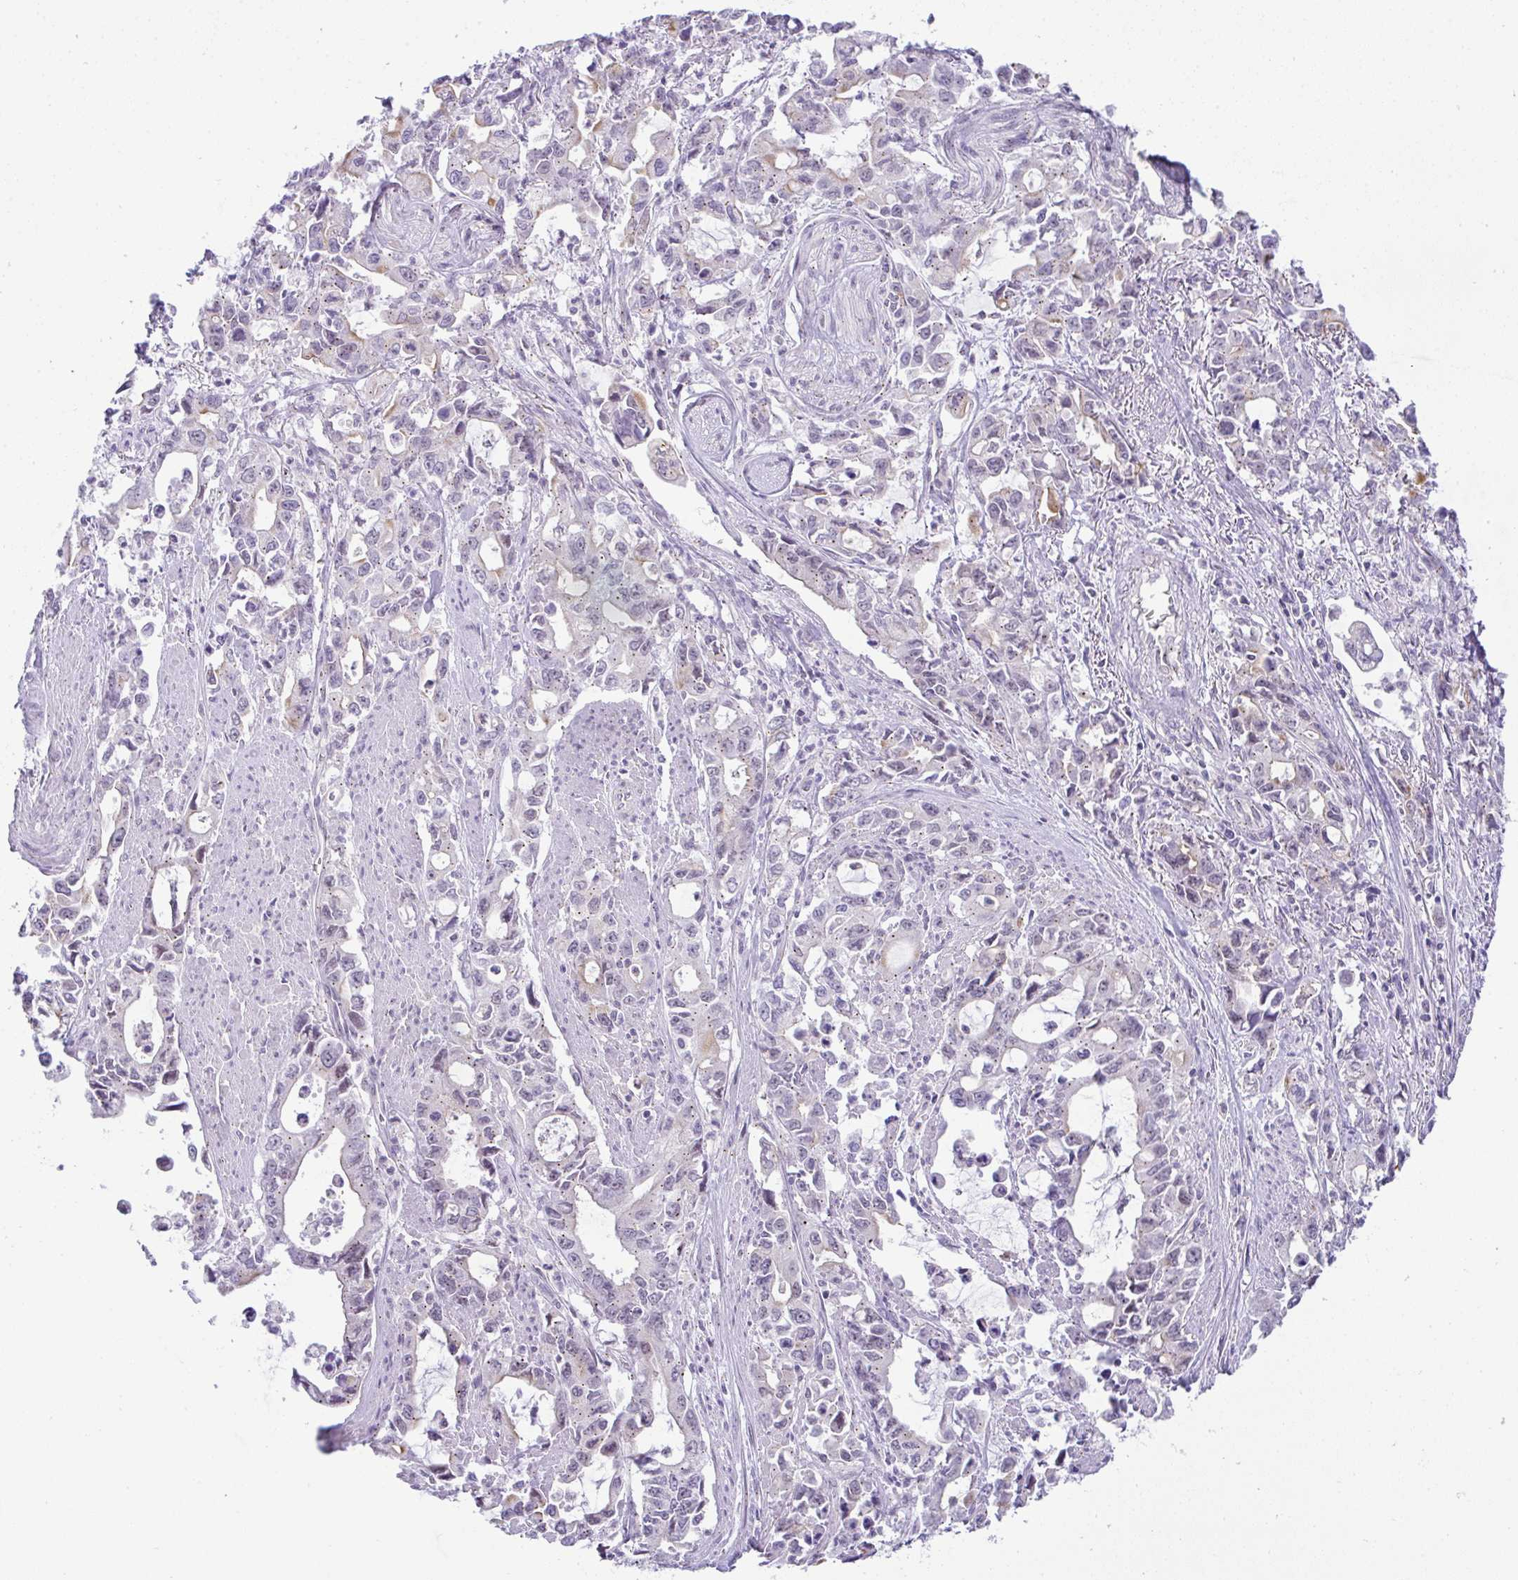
{"staining": {"intensity": "weak", "quantity": "<25%", "location": "nuclear"}, "tissue": "stomach cancer", "cell_type": "Tumor cells", "image_type": "cancer", "snomed": [{"axis": "morphology", "description": "Adenocarcinoma, NOS"}, {"axis": "topography", "description": "Stomach, upper"}], "caption": "A high-resolution micrograph shows immunohistochemistry (IHC) staining of stomach cancer (adenocarcinoma), which shows no significant expression in tumor cells.", "gene": "FAM177A1", "patient": {"sex": "male", "age": 85}}